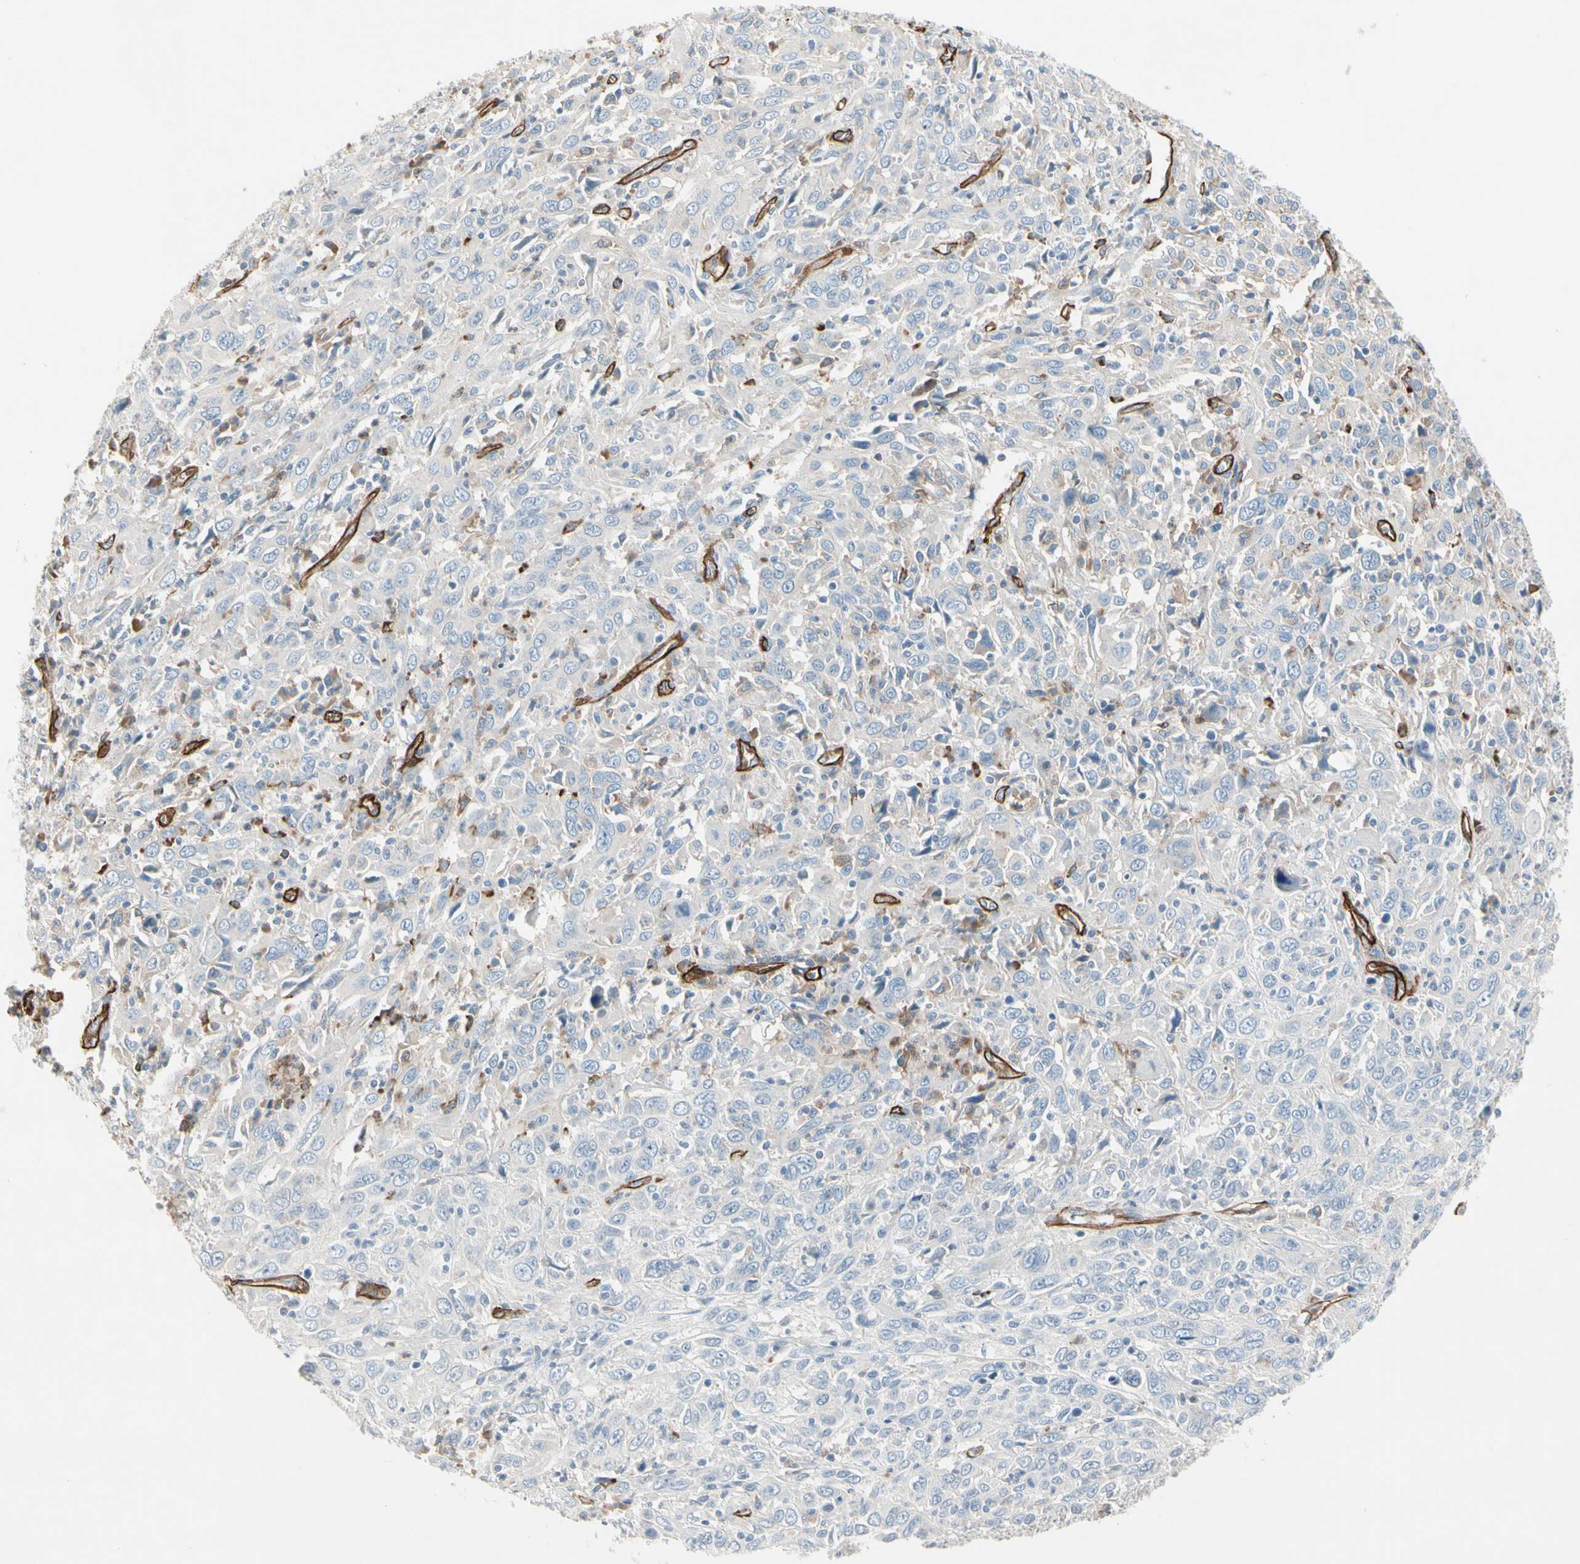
{"staining": {"intensity": "negative", "quantity": "none", "location": "none"}, "tissue": "cervical cancer", "cell_type": "Tumor cells", "image_type": "cancer", "snomed": [{"axis": "morphology", "description": "Squamous cell carcinoma, NOS"}, {"axis": "topography", "description": "Cervix"}], "caption": "Tumor cells are negative for brown protein staining in squamous cell carcinoma (cervical).", "gene": "CD93", "patient": {"sex": "female", "age": 46}}